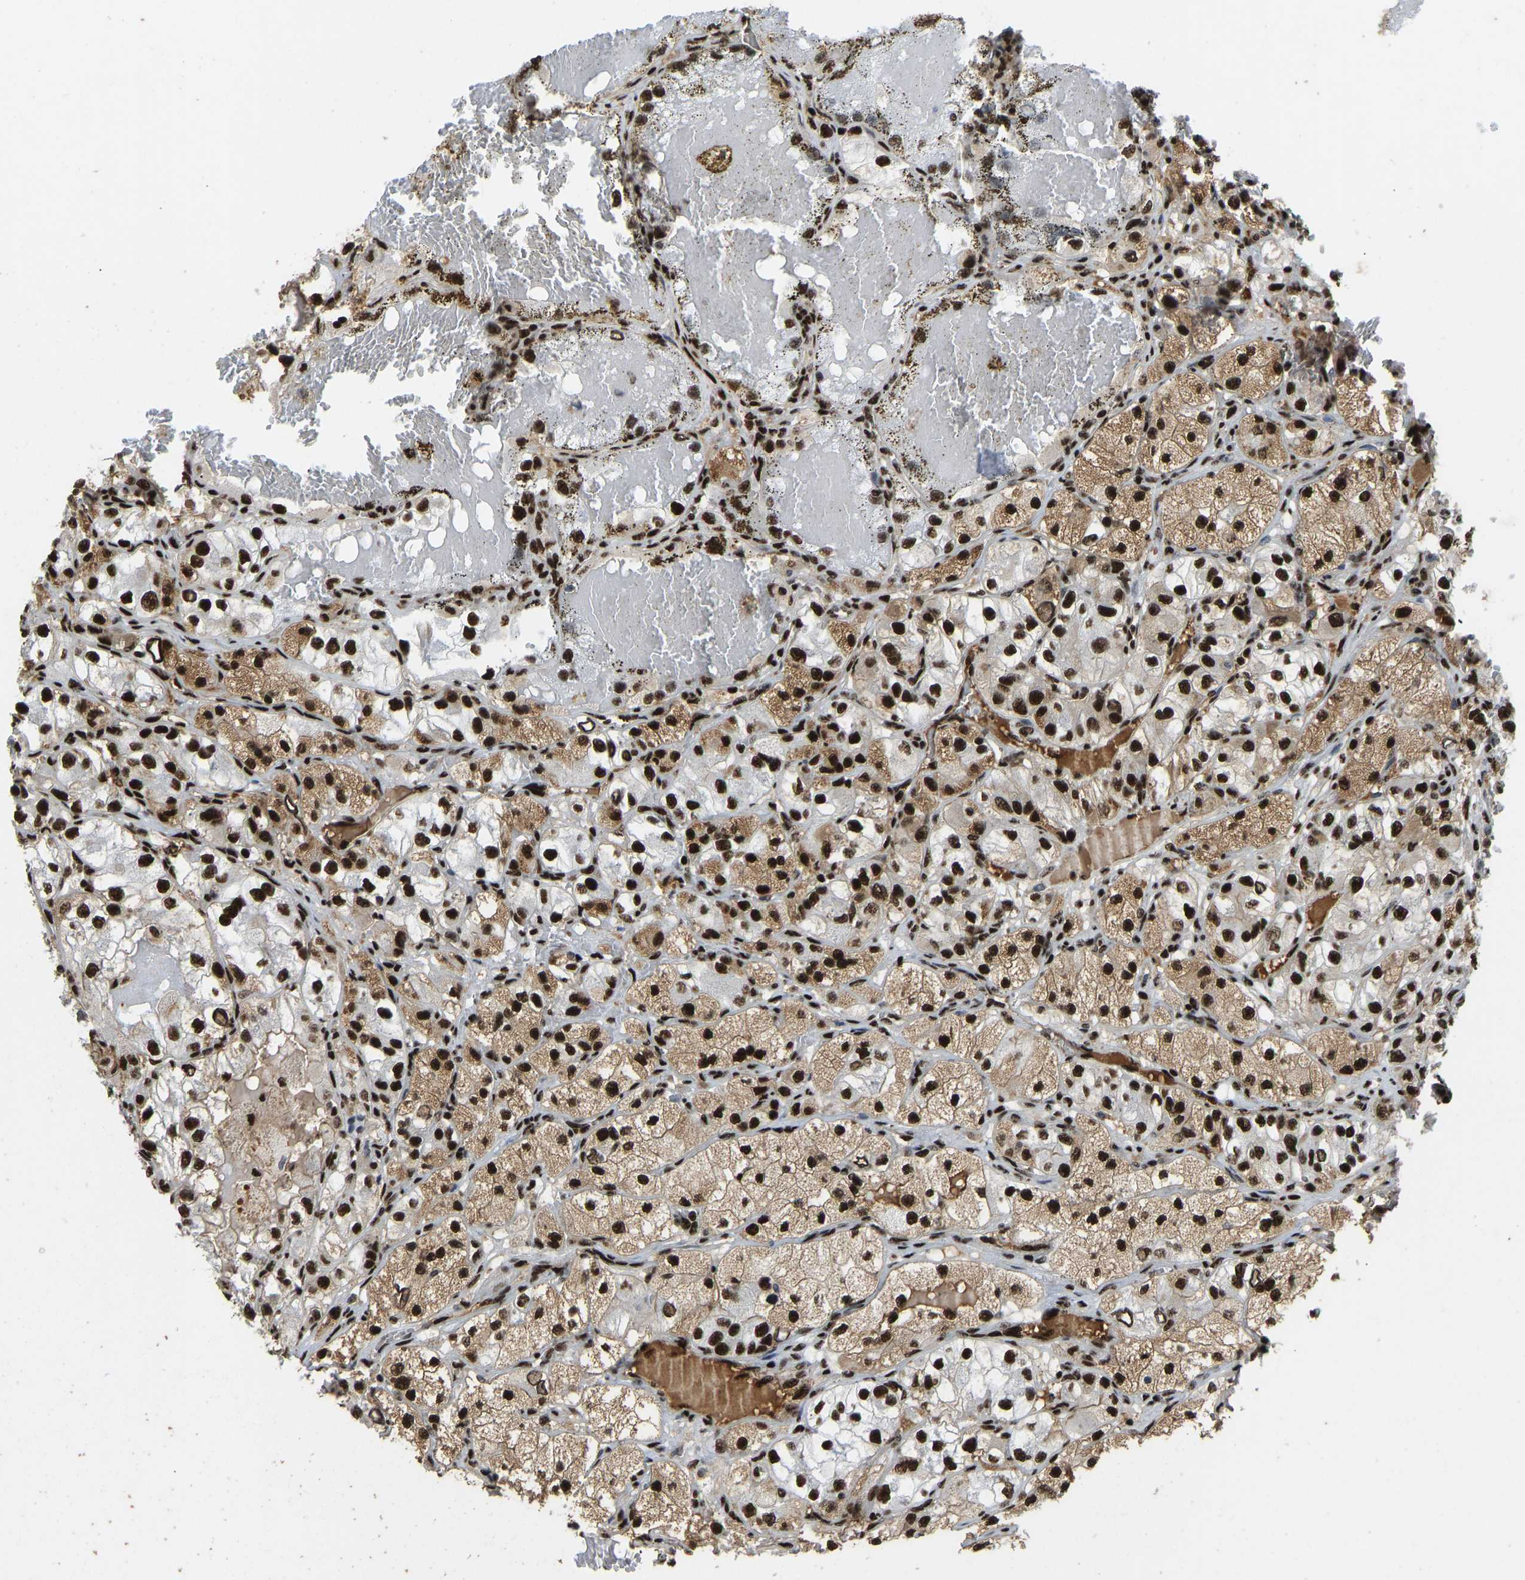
{"staining": {"intensity": "strong", "quantity": ">75%", "location": "cytoplasmic/membranous,nuclear"}, "tissue": "renal cancer", "cell_type": "Tumor cells", "image_type": "cancer", "snomed": [{"axis": "morphology", "description": "Adenocarcinoma, NOS"}, {"axis": "topography", "description": "Kidney"}], "caption": "Renal cancer (adenocarcinoma) stained with IHC shows strong cytoplasmic/membranous and nuclear positivity in approximately >75% of tumor cells.", "gene": "FOXK1", "patient": {"sex": "female", "age": 57}}